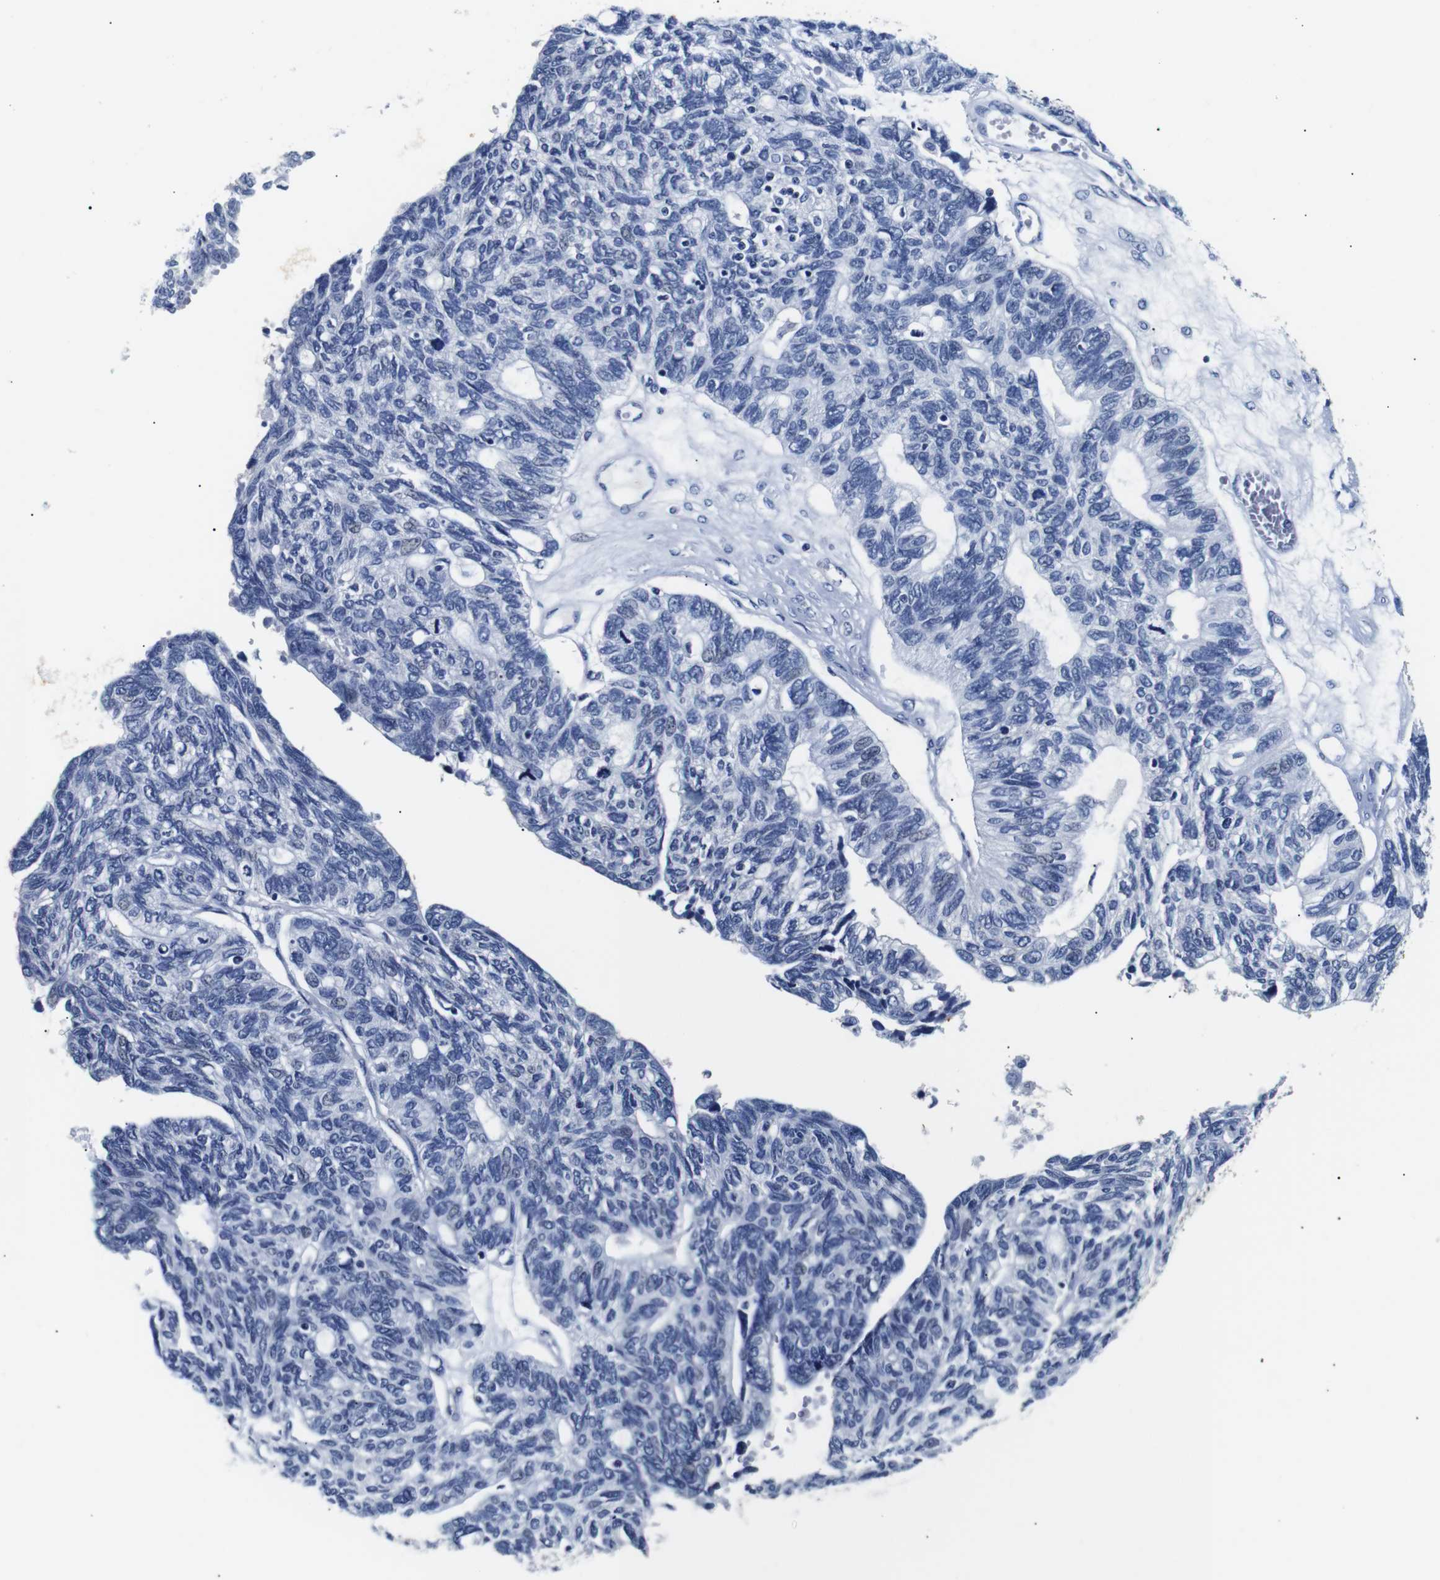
{"staining": {"intensity": "negative", "quantity": "none", "location": "none"}, "tissue": "ovarian cancer", "cell_type": "Tumor cells", "image_type": "cancer", "snomed": [{"axis": "morphology", "description": "Cystadenocarcinoma, serous, NOS"}, {"axis": "topography", "description": "Ovary"}], "caption": "High magnification brightfield microscopy of ovarian cancer (serous cystadenocarcinoma) stained with DAB (brown) and counterstained with hematoxylin (blue): tumor cells show no significant expression.", "gene": "GAP43", "patient": {"sex": "female", "age": 79}}